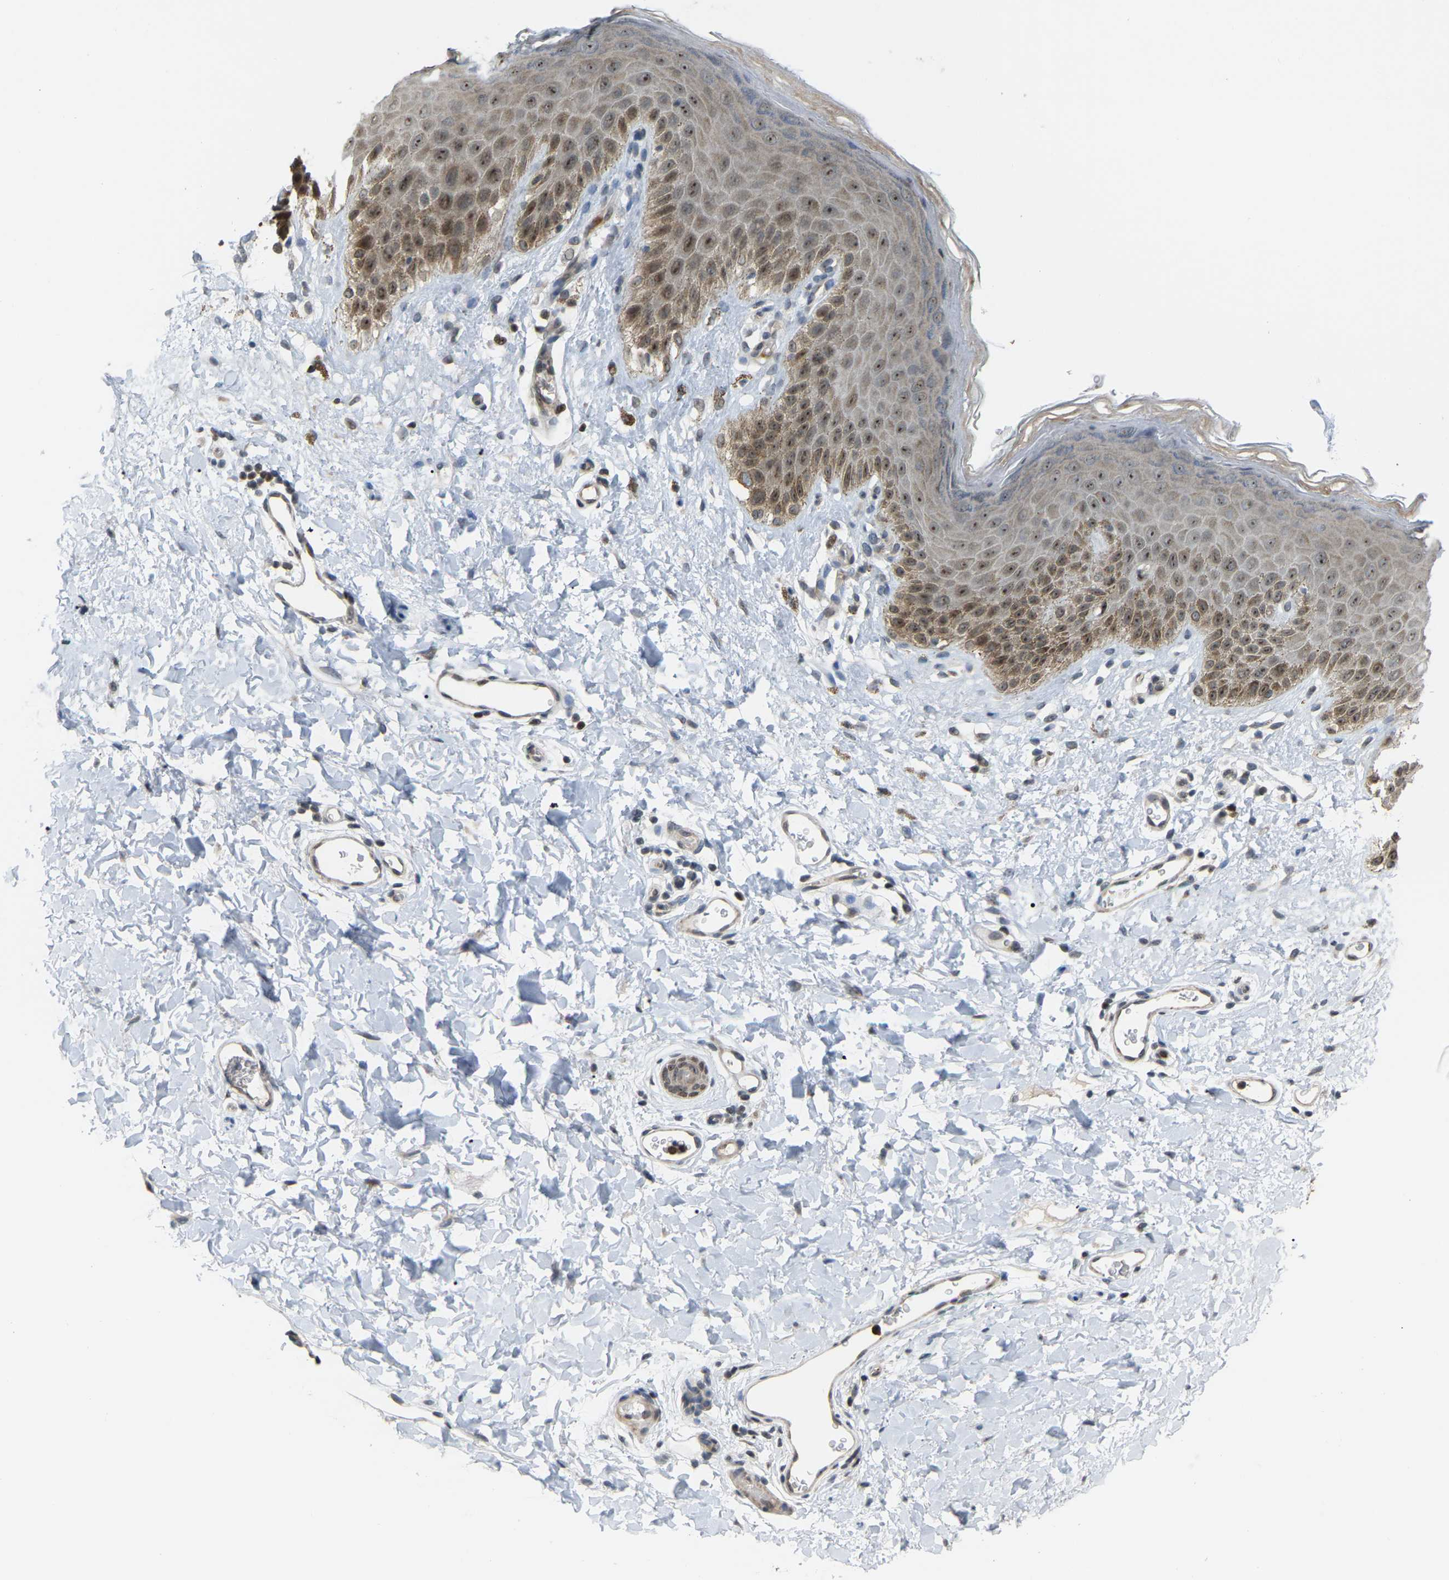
{"staining": {"intensity": "moderate", "quantity": "25%-75%", "location": "cytoplasmic/membranous,nuclear"}, "tissue": "skin", "cell_type": "Epidermal cells", "image_type": "normal", "snomed": [{"axis": "morphology", "description": "Normal tissue, NOS"}, {"axis": "topography", "description": "Anal"}], "caption": "Epidermal cells show moderate cytoplasmic/membranous,nuclear positivity in approximately 25%-75% of cells in benign skin. (Brightfield microscopy of DAB IHC at high magnification).", "gene": "CROT", "patient": {"sex": "male", "age": 44}}